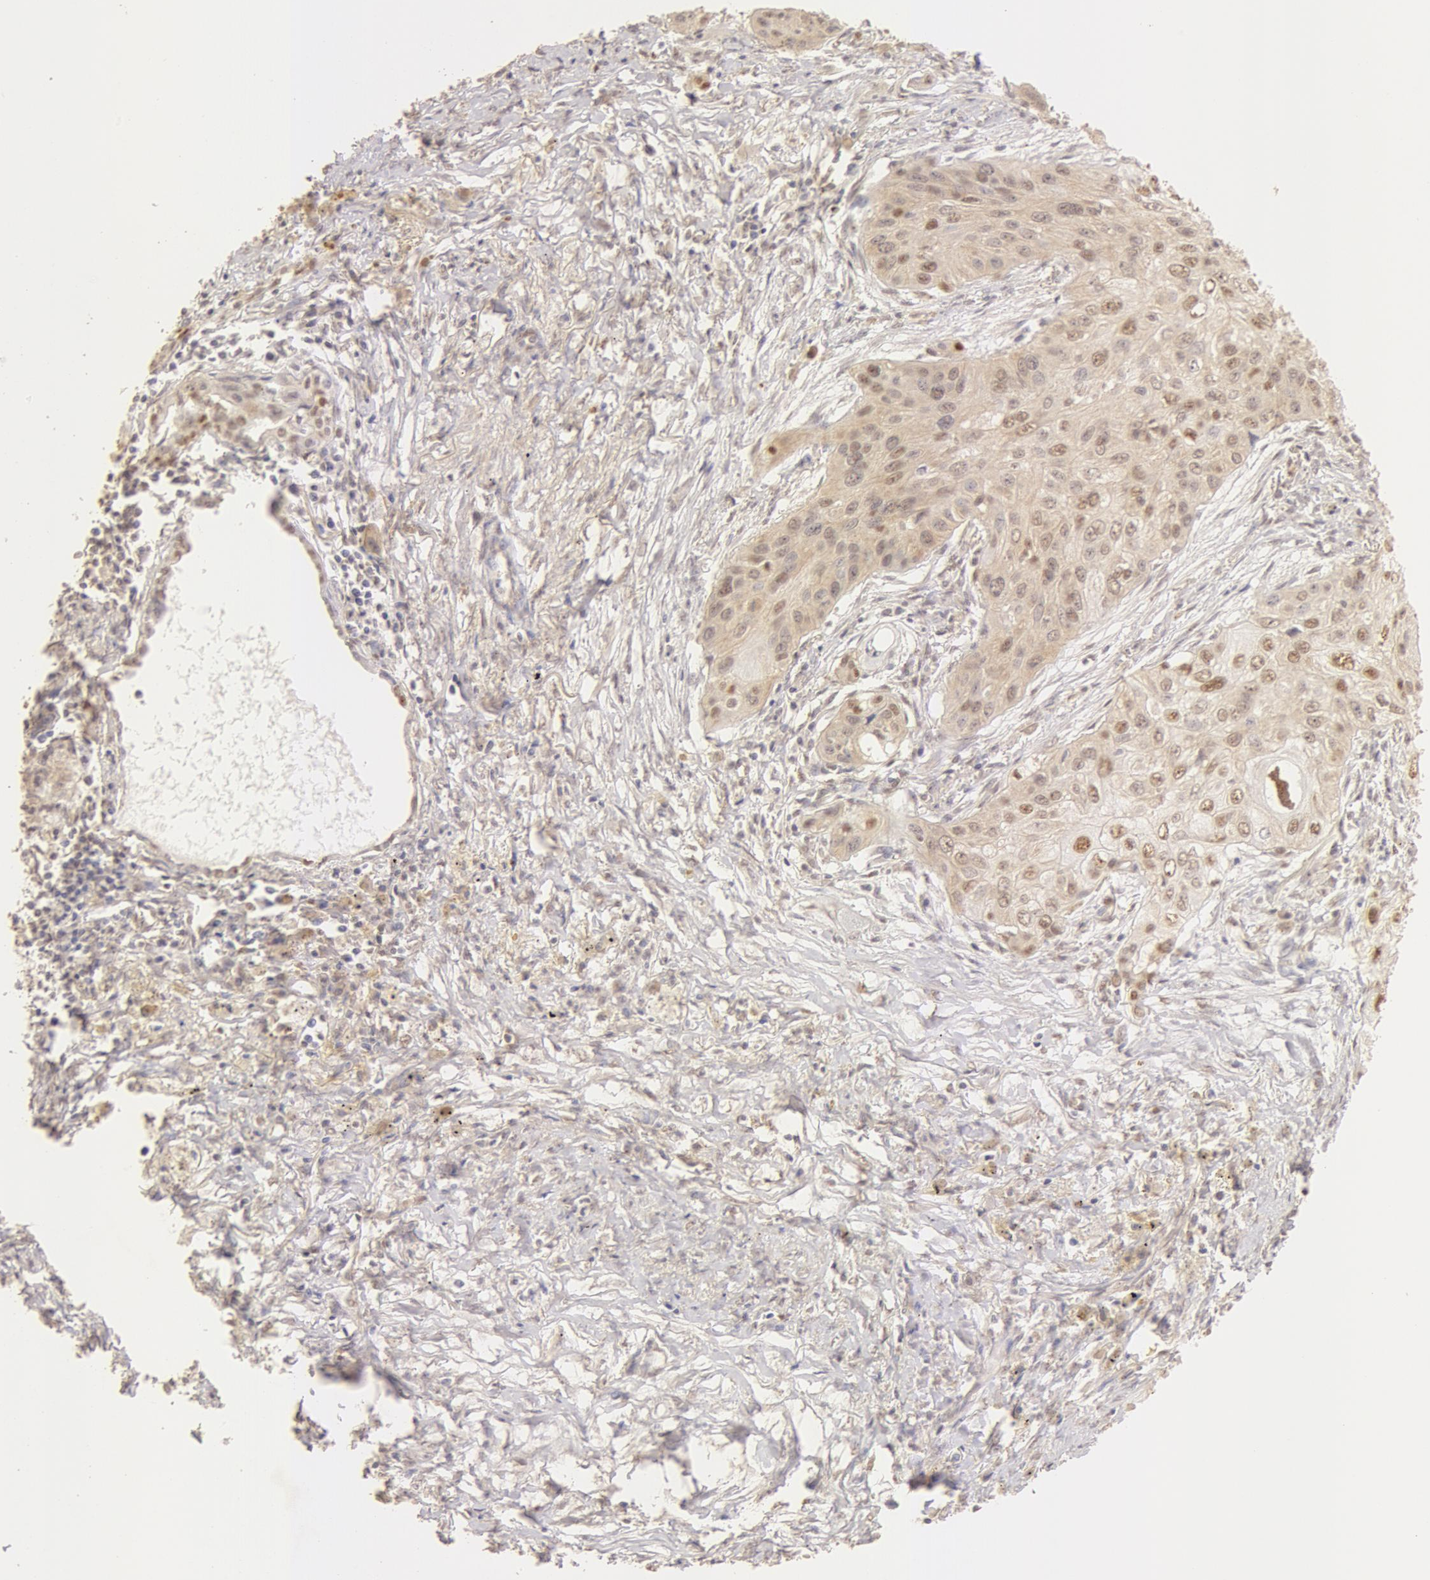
{"staining": {"intensity": "moderate", "quantity": ">75%", "location": "cytoplasmic/membranous,nuclear"}, "tissue": "lung cancer", "cell_type": "Tumor cells", "image_type": "cancer", "snomed": [{"axis": "morphology", "description": "Squamous cell carcinoma, NOS"}, {"axis": "topography", "description": "Lung"}], "caption": "Immunohistochemistry histopathology image of neoplastic tissue: lung cancer stained using IHC displays medium levels of moderate protein expression localized specifically in the cytoplasmic/membranous and nuclear of tumor cells, appearing as a cytoplasmic/membranous and nuclear brown color.", "gene": "SNRNP70", "patient": {"sex": "male", "age": 71}}